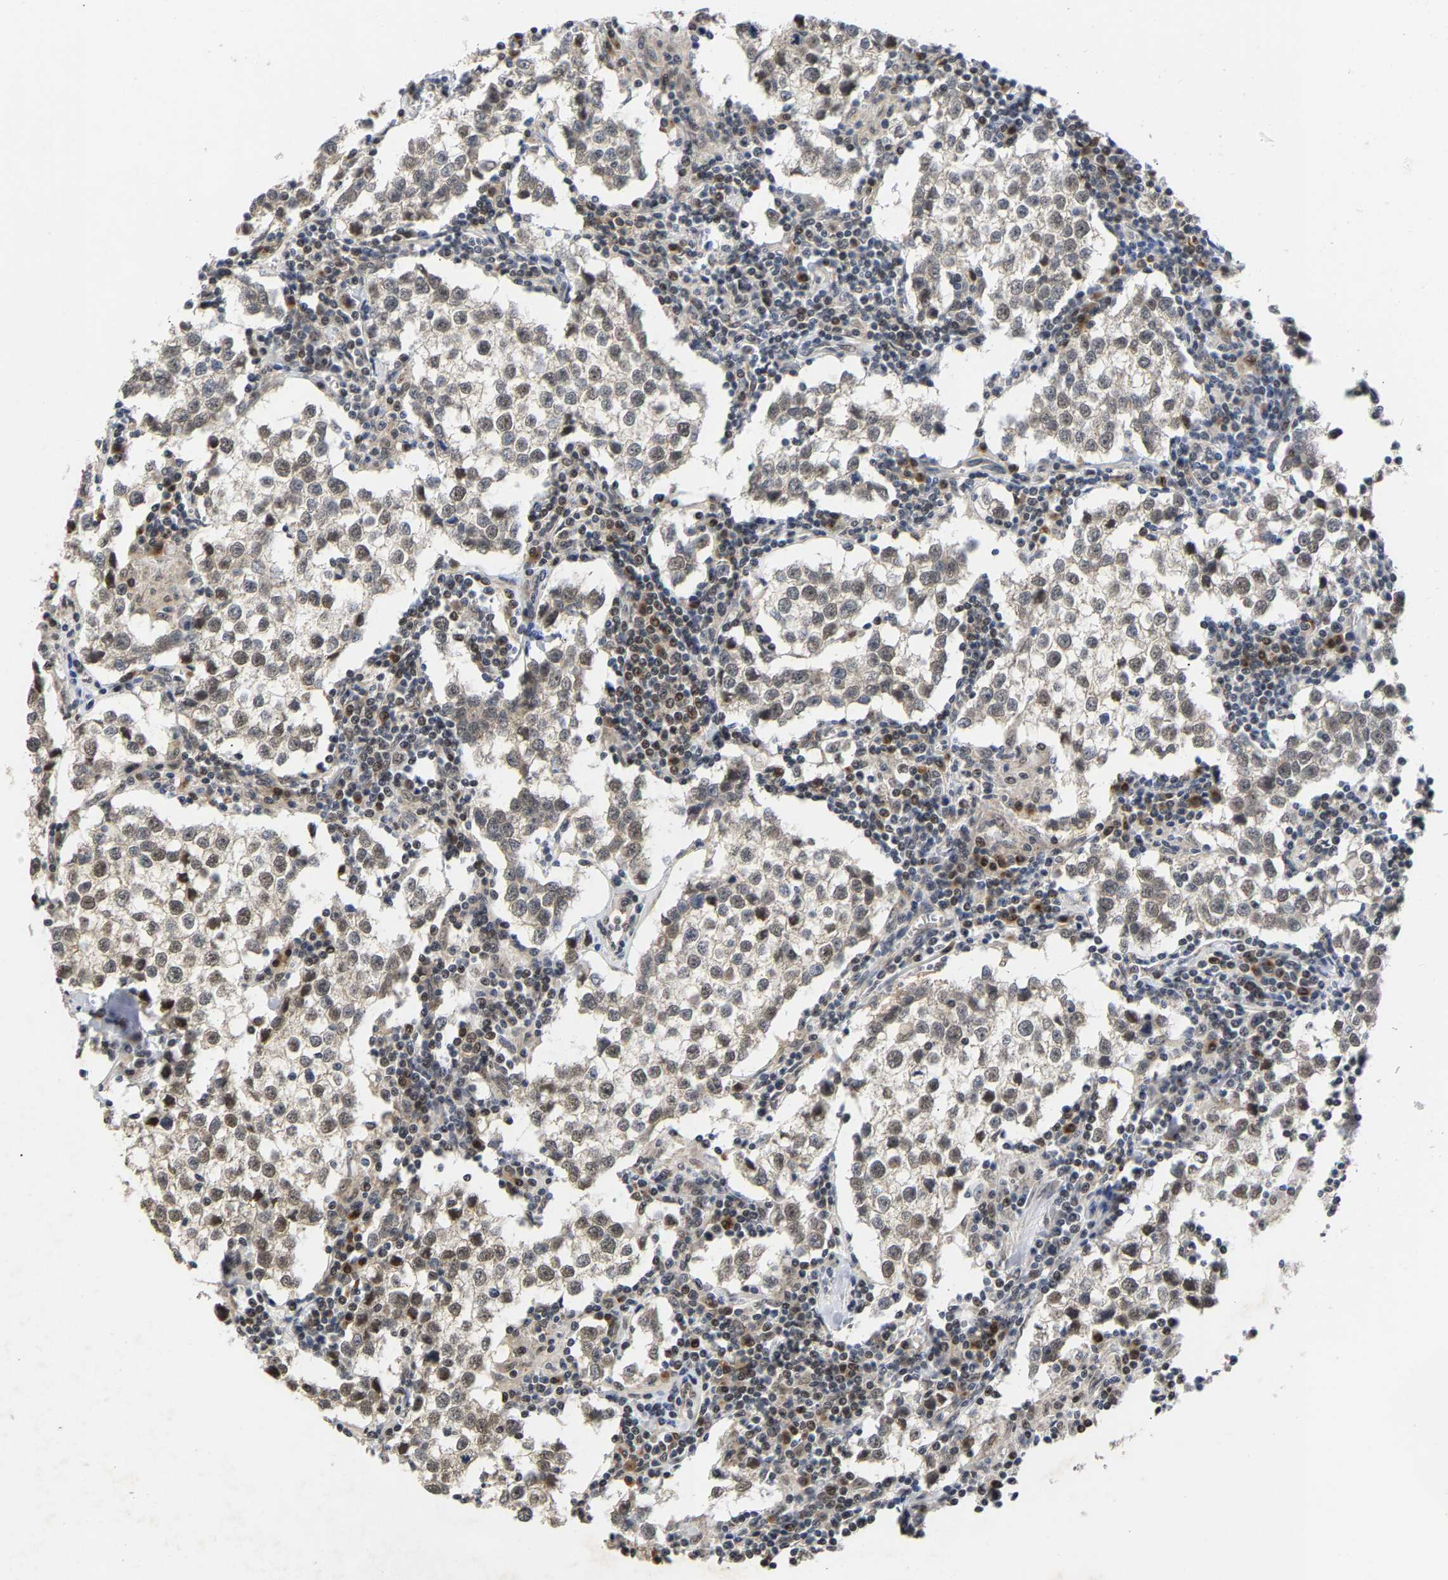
{"staining": {"intensity": "negative", "quantity": "none", "location": "none"}, "tissue": "testis cancer", "cell_type": "Tumor cells", "image_type": "cancer", "snomed": [{"axis": "morphology", "description": "Seminoma, NOS"}, {"axis": "morphology", "description": "Carcinoma, Embryonal, NOS"}, {"axis": "topography", "description": "Testis"}], "caption": "Tumor cells are negative for protein expression in human testis embryonal carcinoma. The staining was performed using DAB (3,3'-diaminobenzidine) to visualize the protein expression in brown, while the nuclei were stained in blue with hematoxylin (Magnification: 20x).", "gene": "CLIP2", "patient": {"sex": "male", "age": 36}}